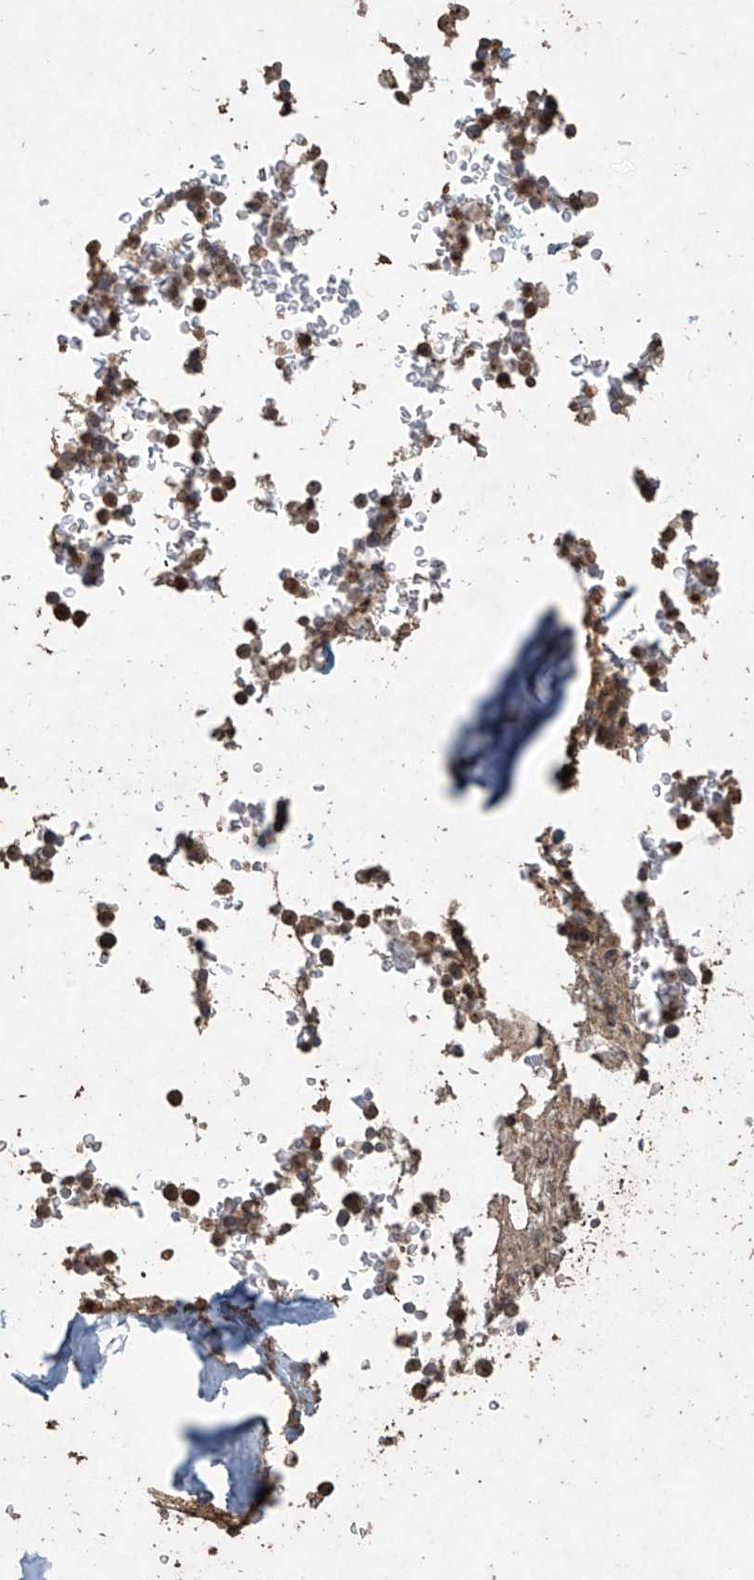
{"staining": {"intensity": "moderate", "quantity": "25%-75%", "location": "cytoplasmic/membranous"}, "tissue": "bone marrow", "cell_type": "Hematopoietic cells", "image_type": "normal", "snomed": [{"axis": "morphology", "description": "Normal tissue, NOS"}, {"axis": "topography", "description": "Bone marrow"}], "caption": "Immunohistochemistry (IHC) (DAB) staining of normal human bone marrow demonstrates moderate cytoplasmic/membranous protein positivity in about 25%-75% of hematopoietic cells.", "gene": "PGPEP1", "patient": {"sex": "male", "age": 58}}